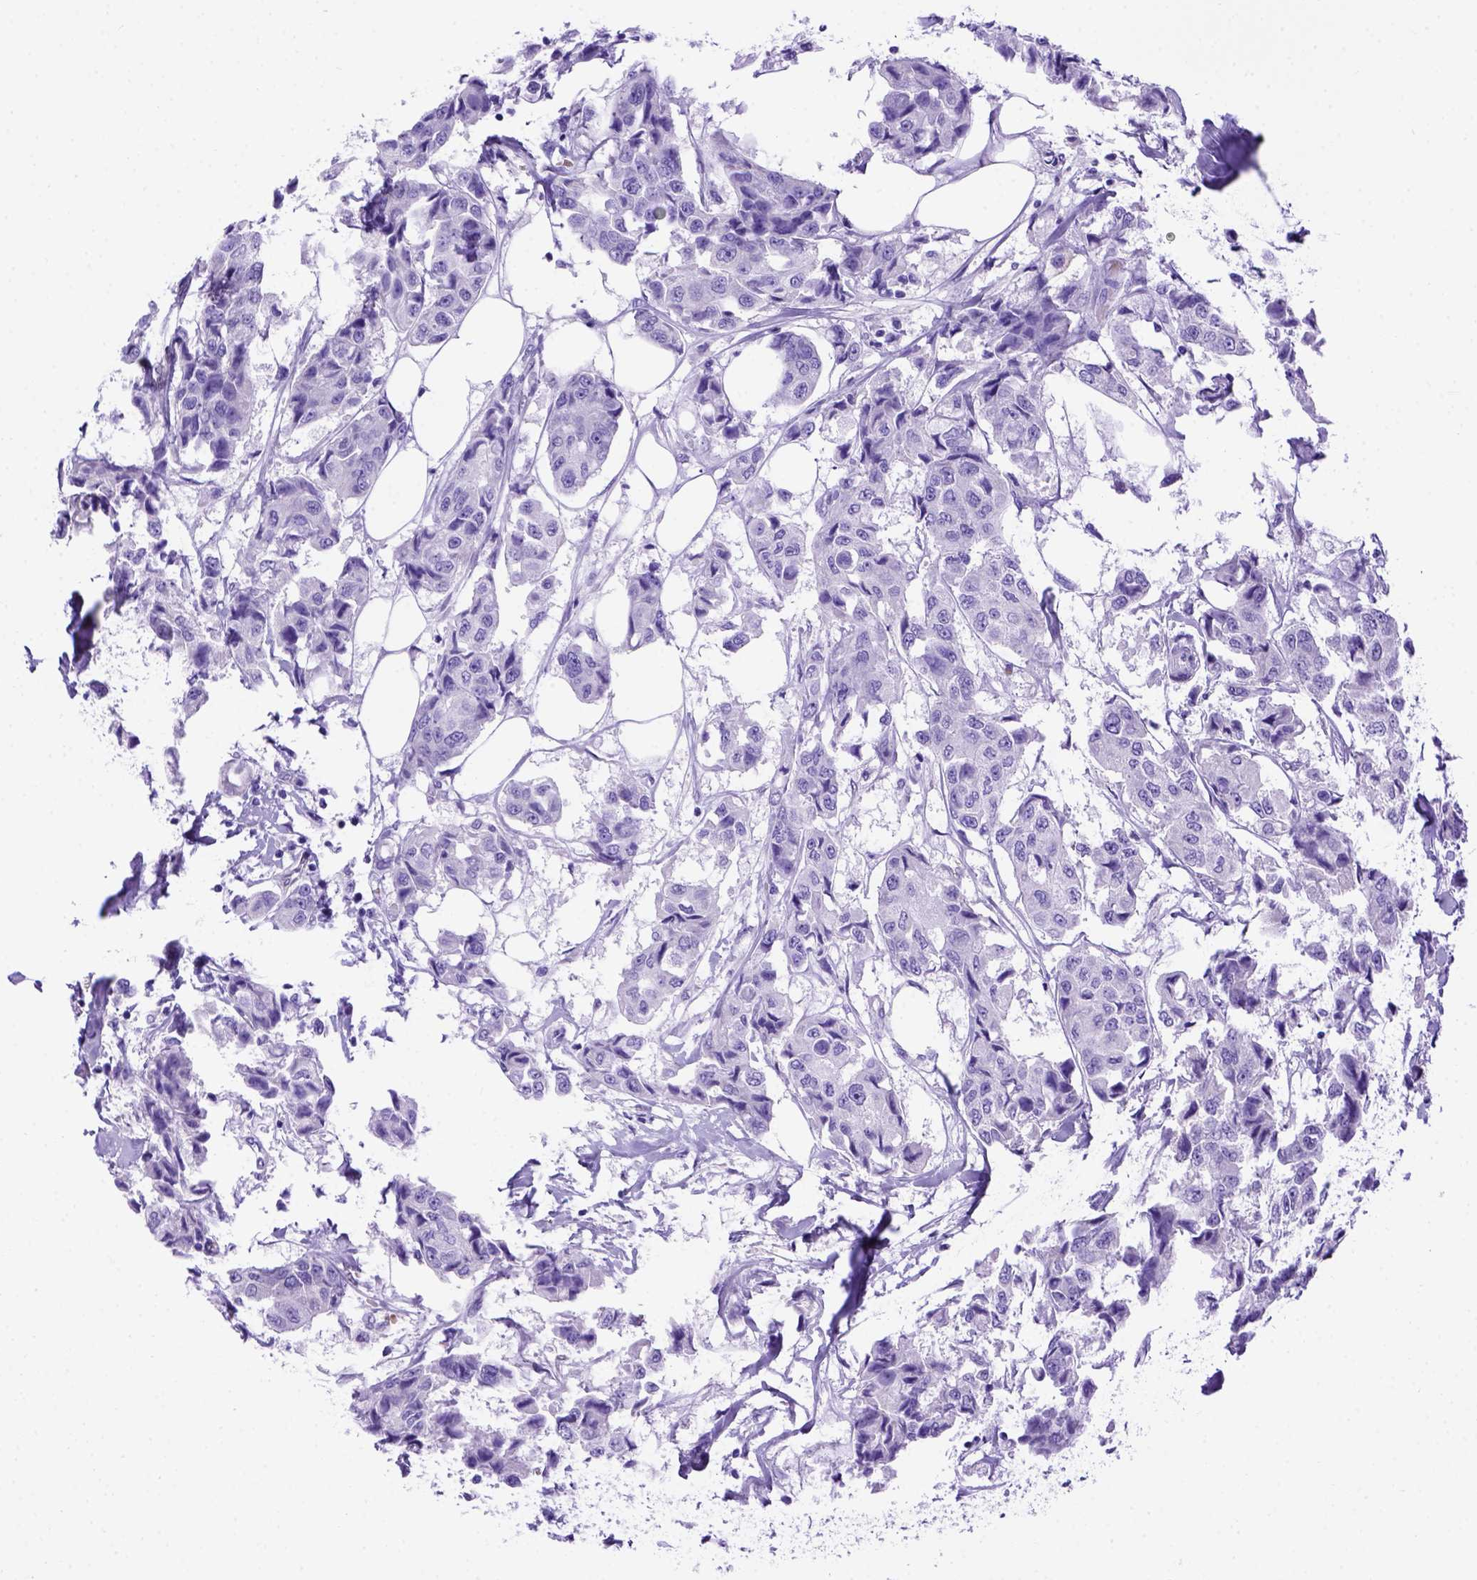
{"staining": {"intensity": "negative", "quantity": "none", "location": "none"}, "tissue": "breast cancer", "cell_type": "Tumor cells", "image_type": "cancer", "snomed": [{"axis": "morphology", "description": "Duct carcinoma"}, {"axis": "topography", "description": "Breast"}, {"axis": "topography", "description": "Lymph node"}], "caption": "Tumor cells show no significant protein expression in intraductal carcinoma (breast).", "gene": "MEOX2", "patient": {"sex": "female", "age": 80}}